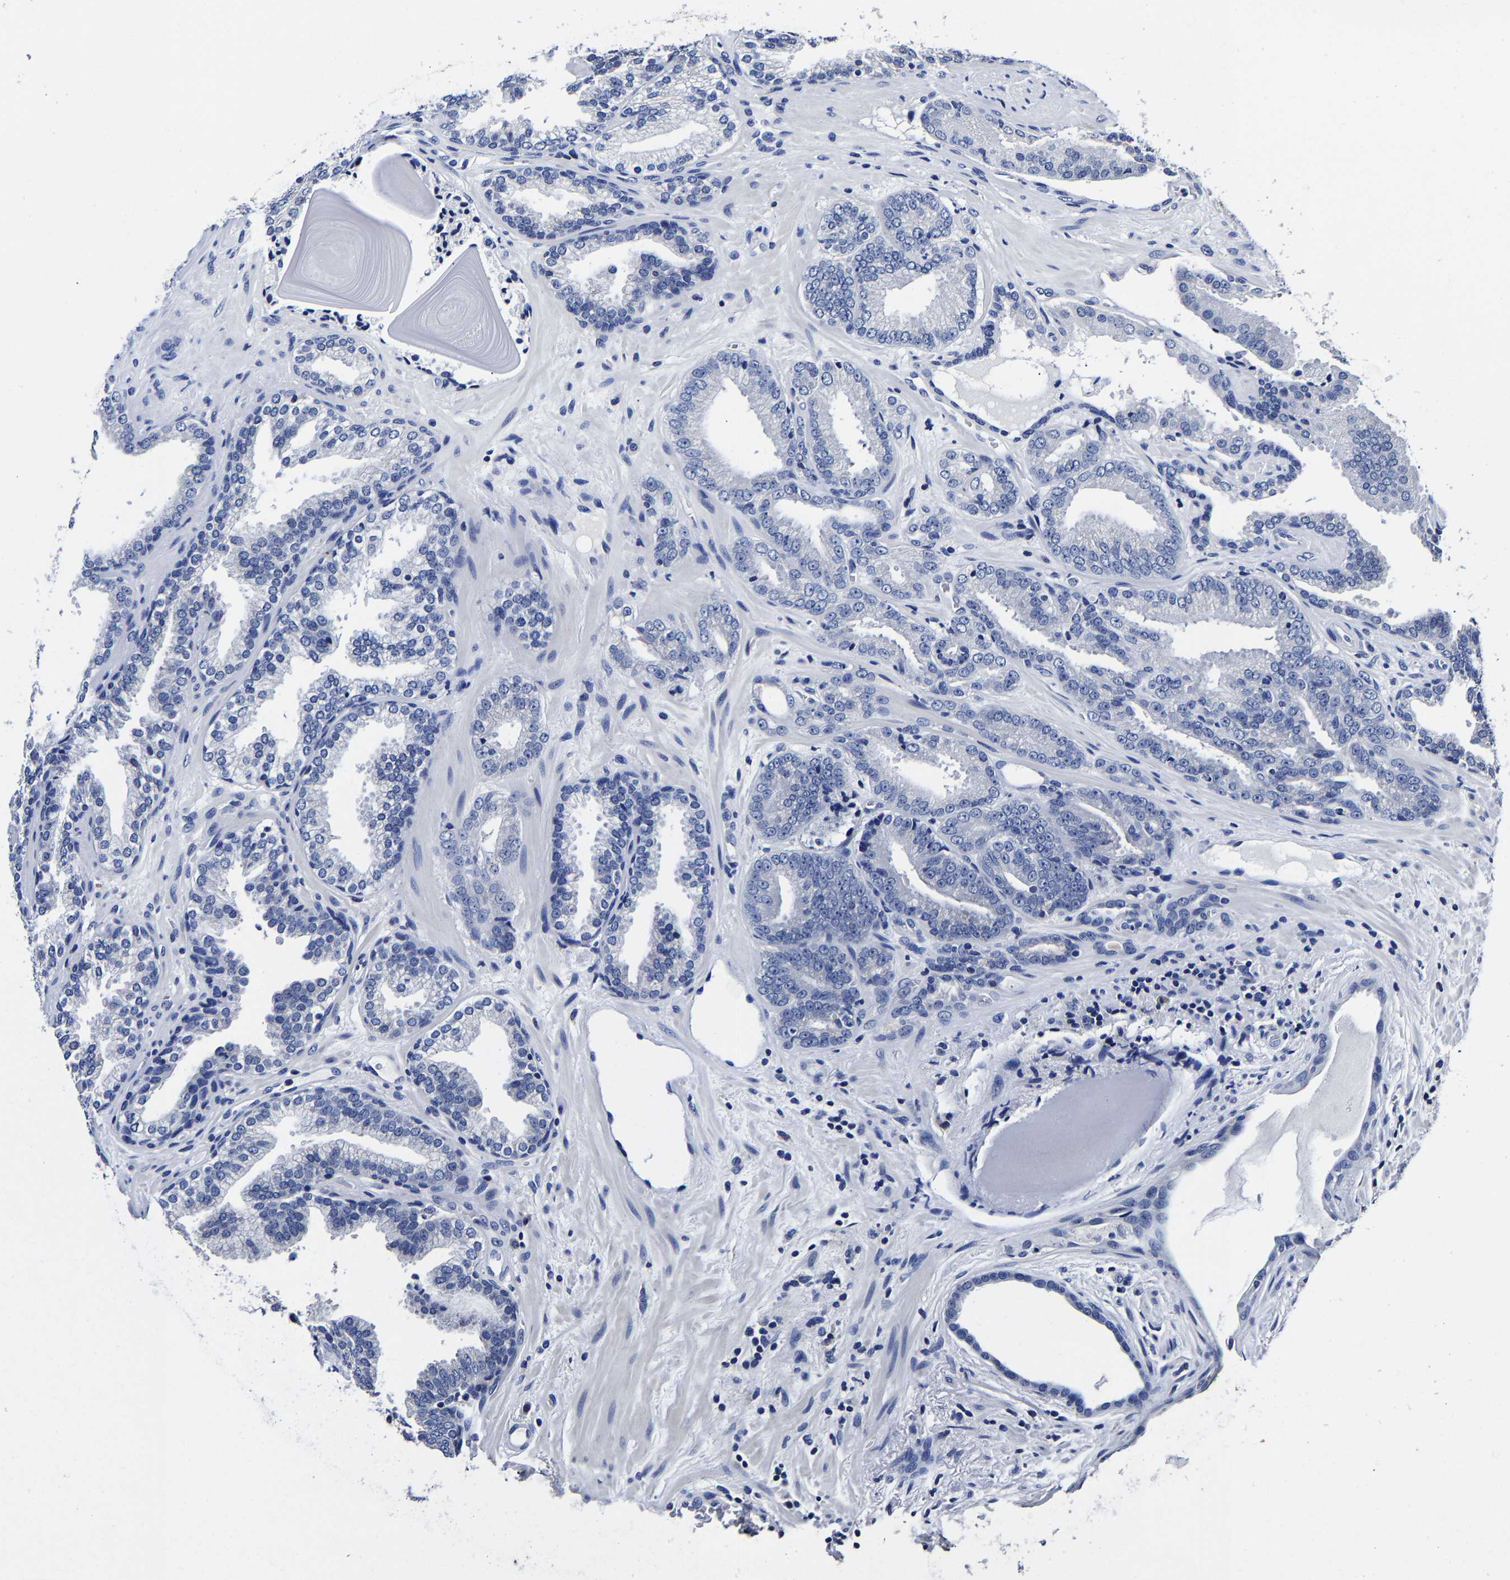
{"staining": {"intensity": "negative", "quantity": "none", "location": "none"}, "tissue": "prostate cancer", "cell_type": "Tumor cells", "image_type": "cancer", "snomed": [{"axis": "morphology", "description": "Adenocarcinoma, Low grade"}, {"axis": "topography", "description": "Prostate"}], "caption": "The photomicrograph displays no significant positivity in tumor cells of prostate cancer (low-grade adenocarcinoma). The staining was performed using DAB to visualize the protein expression in brown, while the nuclei were stained in blue with hematoxylin (Magnification: 20x).", "gene": "AKAP4", "patient": {"sex": "male", "age": 65}}